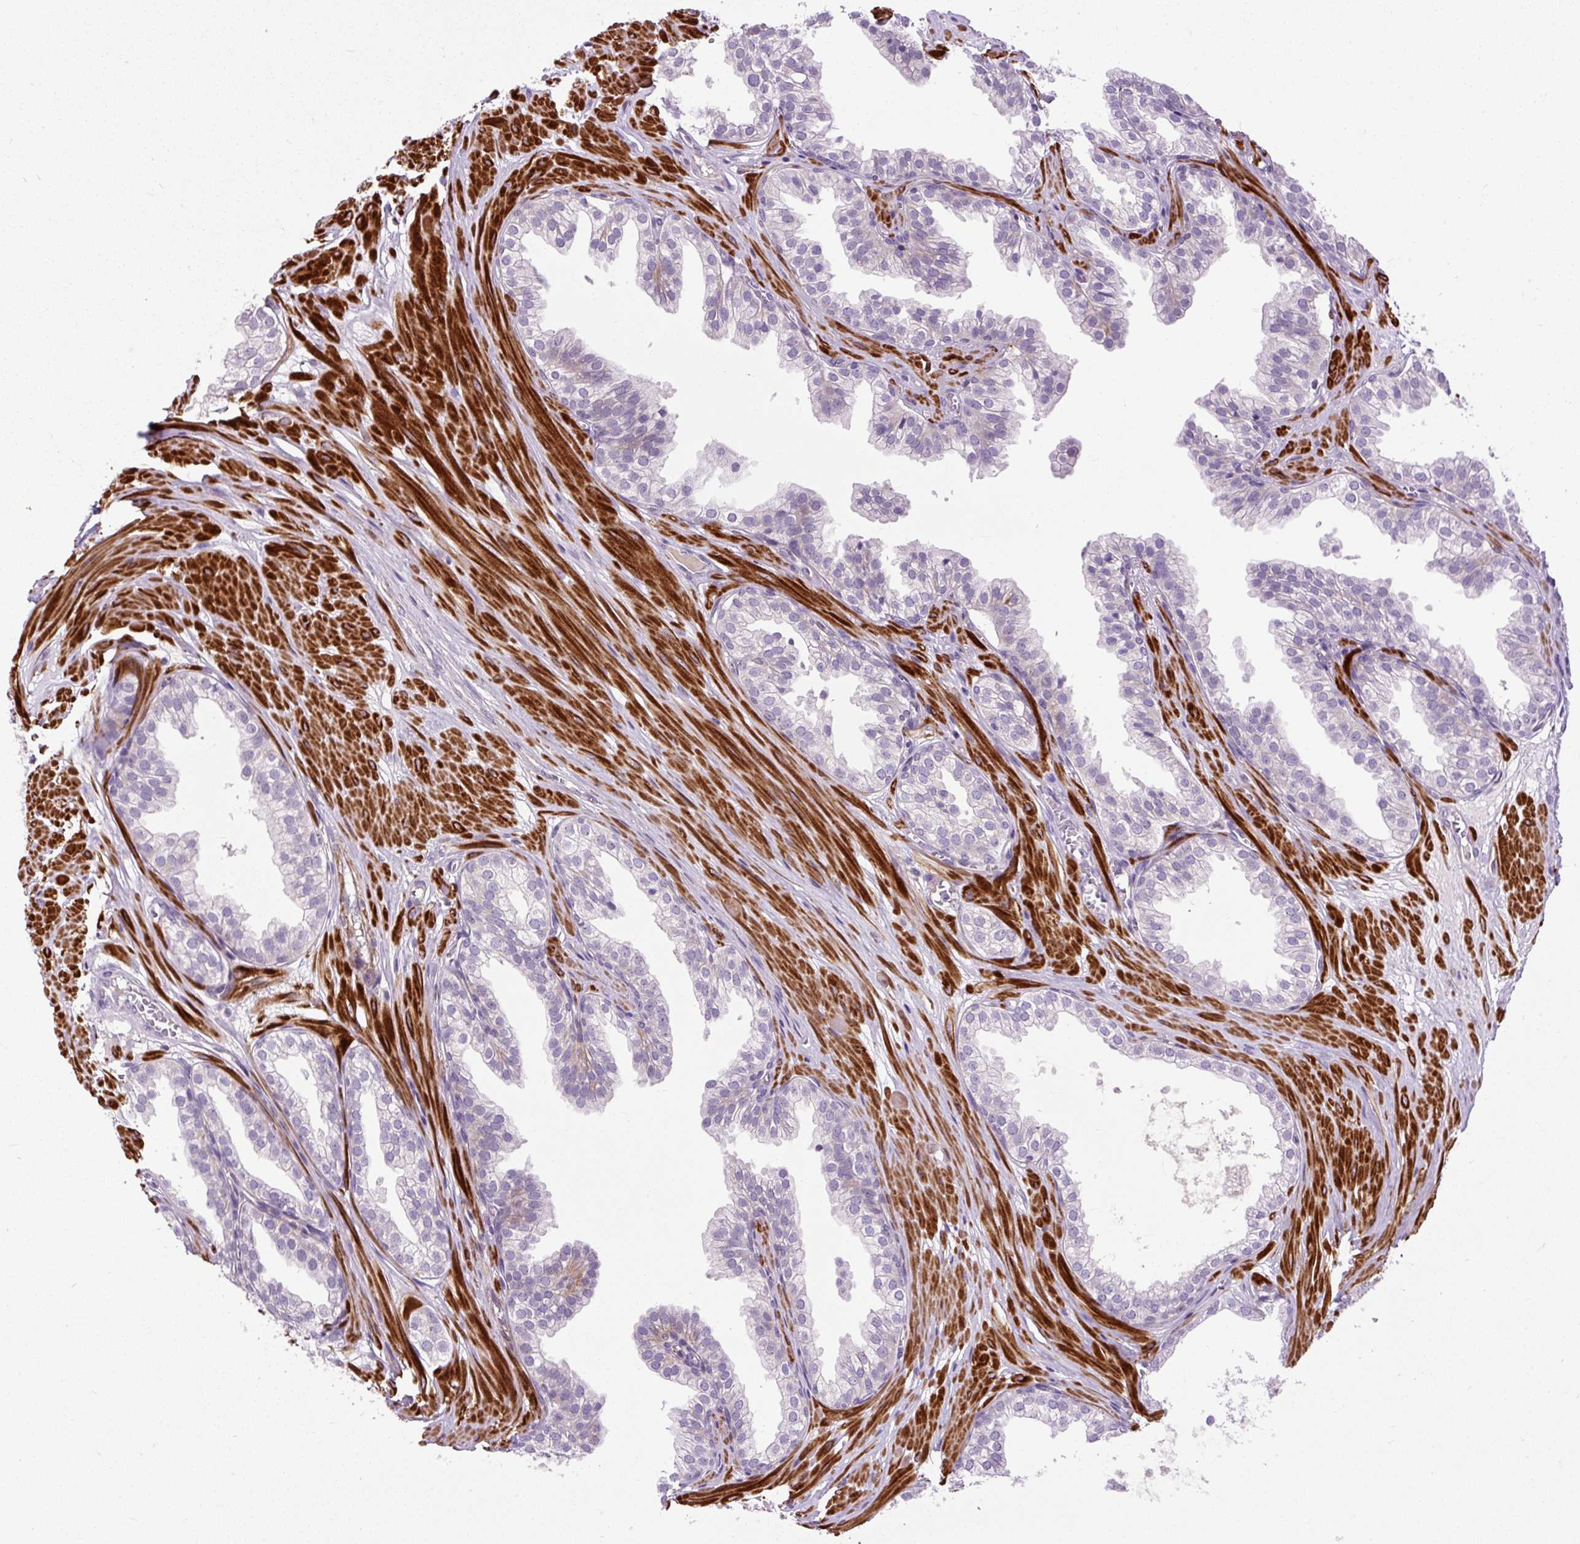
{"staining": {"intensity": "negative", "quantity": "none", "location": "none"}, "tissue": "prostate", "cell_type": "Glandular cells", "image_type": "normal", "snomed": [{"axis": "morphology", "description": "Normal tissue, NOS"}, {"axis": "topography", "description": "Prostate"}, {"axis": "topography", "description": "Peripheral nerve tissue"}], "caption": "Protein analysis of unremarkable prostate shows no significant staining in glandular cells.", "gene": "ZNF197", "patient": {"sex": "male", "age": 55}}